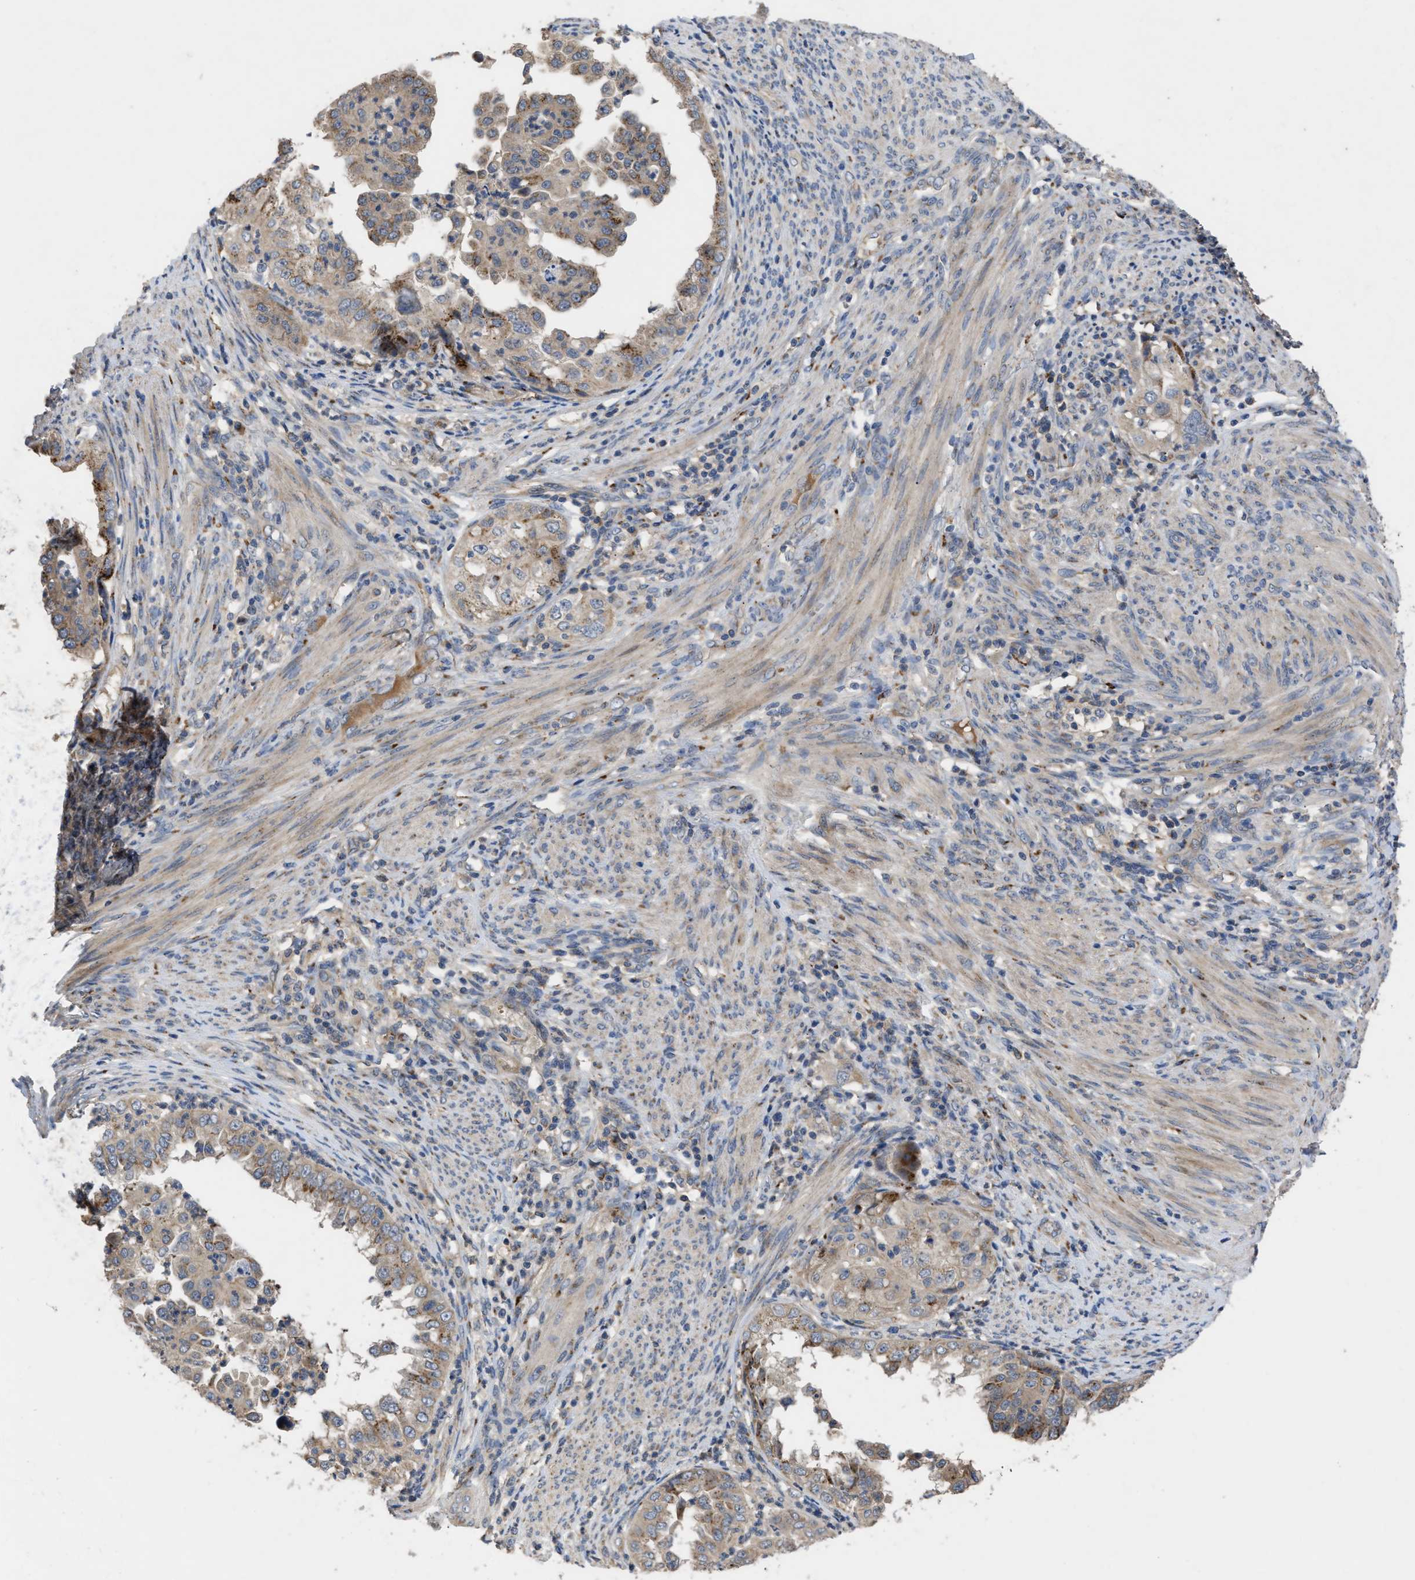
{"staining": {"intensity": "weak", "quantity": ">75%", "location": "cytoplasmic/membranous"}, "tissue": "endometrial cancer", "cell_type": "Tumor cells", "image_type": "cancer", "snomed": [{"axis": "morphology", "description": "Adenocarcinoma, NOS"}, {"axis": "topography", "description": "Endometrium"}], "caption": "Immunohistochemistry (IHC) of endometrial adenocarcinoma reveals low levels of weak cytoplasmic/membranous positivity in approximately >75% of tumor cells.", "gene": "SIK2", "patient": {"sex": "female", "age": 85}}